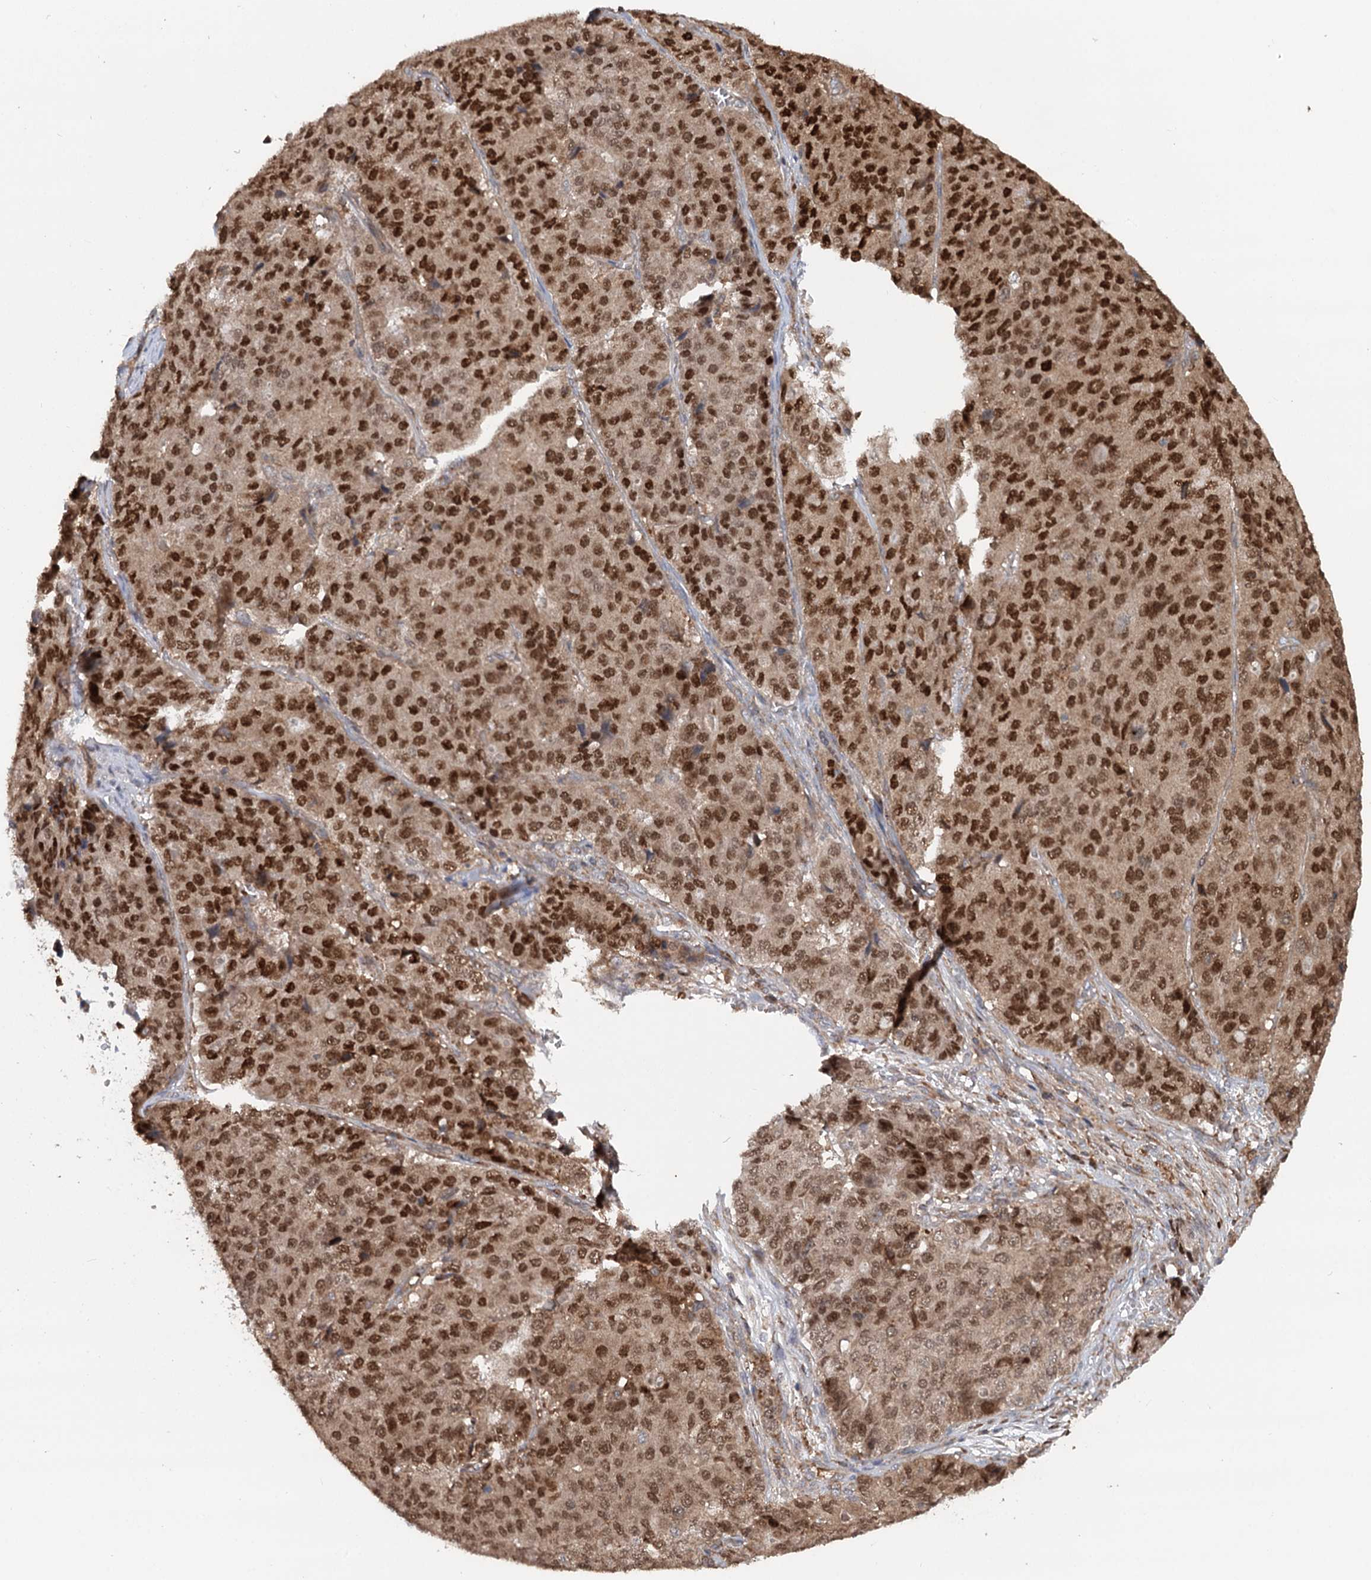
{"staining": {"intensity": "strong", "quantity": ">75%", "location": "nuclear"}, "tissue": "pancreatic cancer", "cell_type": "Tumor cells", "image_type": "cancer", "snomed": [{"axis": "morphology", "description": "Adenocarcinoma, NOS"}, {"axis": "topography", "description": "Pancreas"}], "caption": "Protein staining of pancreatic cancer tissue reveals strong nuclear expression in about >75% of tumor cells. The staining was performed using DAB, with brown indicating positive protein expression. Nuclei are stained blue with hematoxylin.", "gene": "RNF111", "patient": {"sex": "male", "age": 50}}